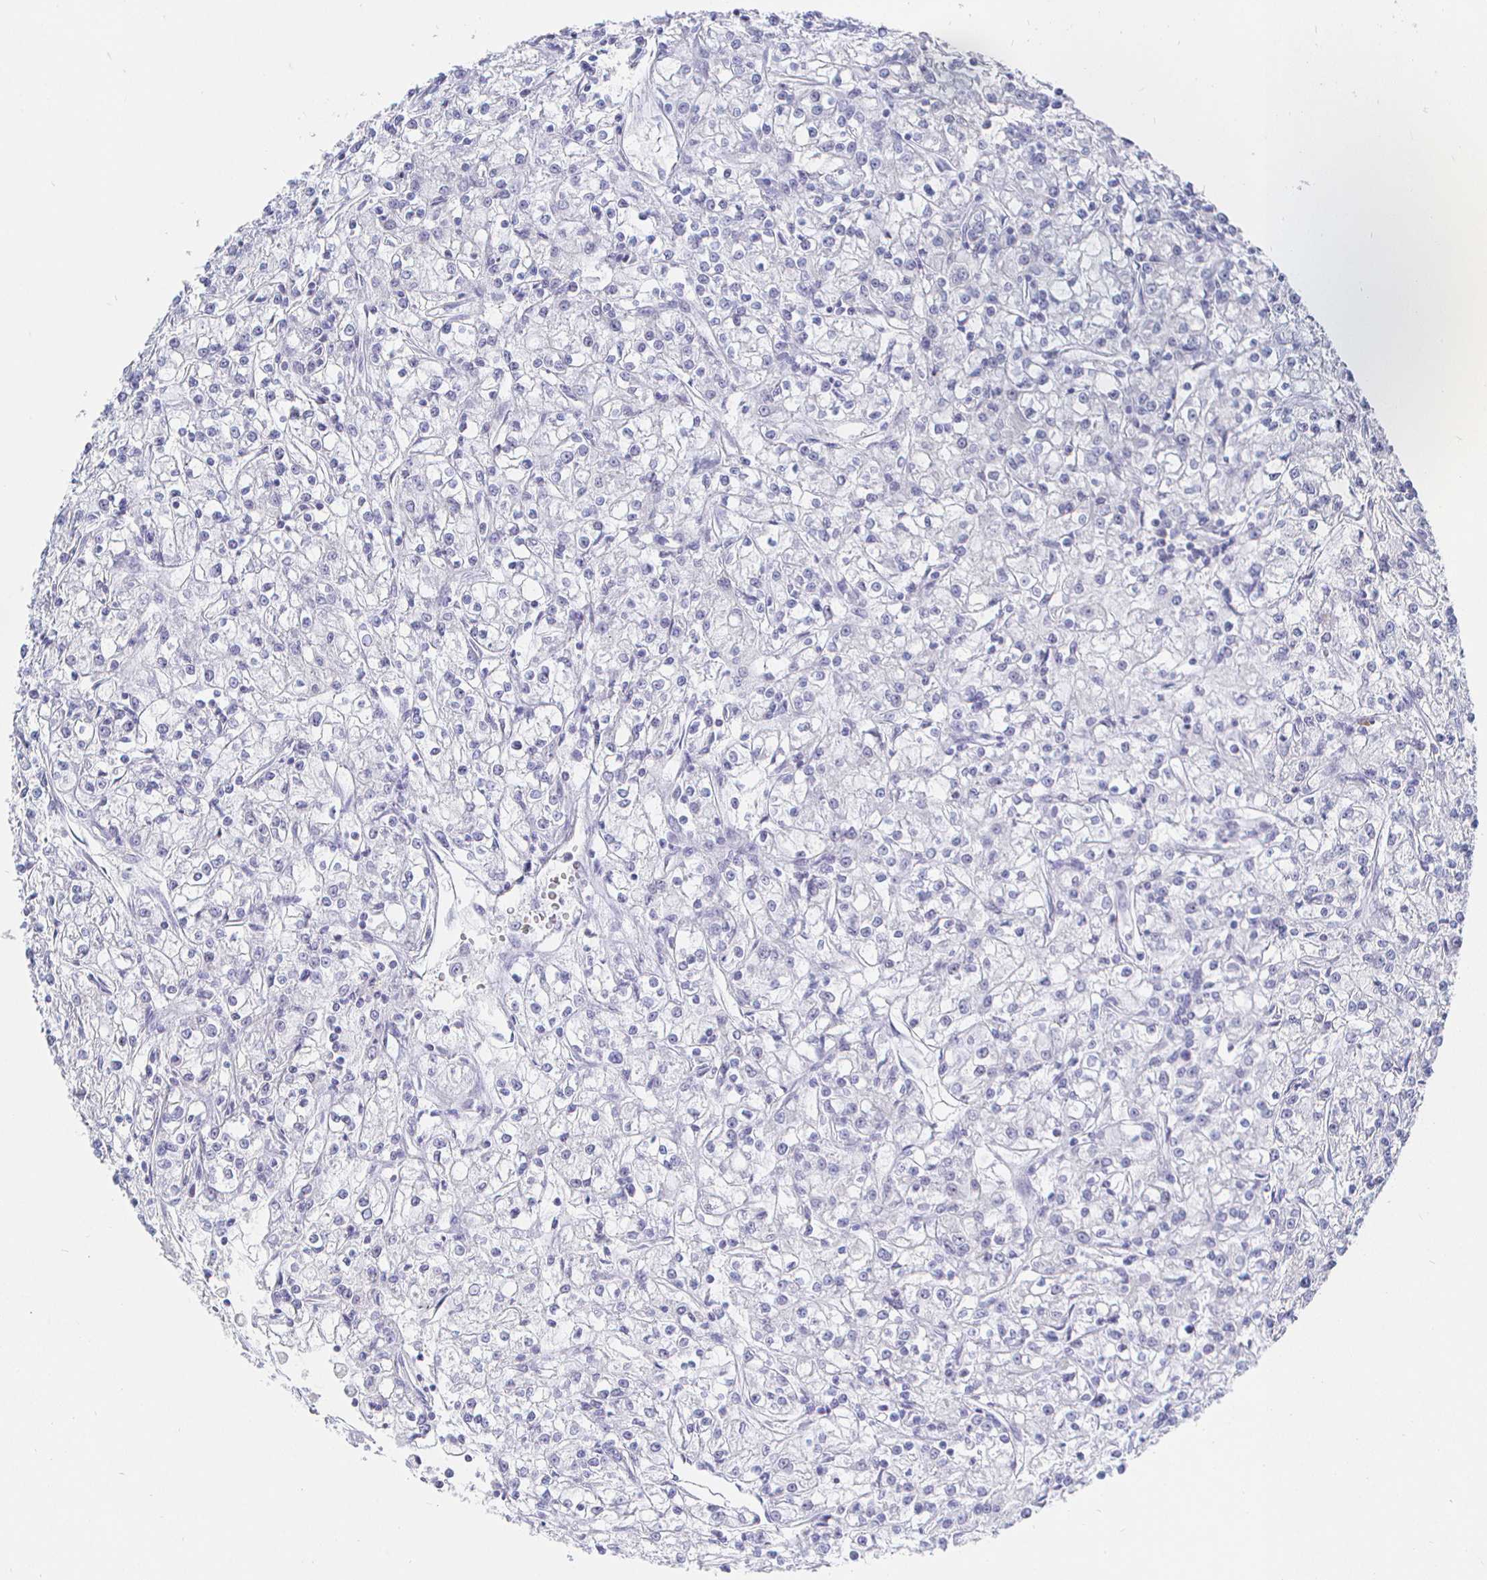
{"staining": {"intensity": "negative", "quantity": "none", "location": "none"}, "tissue": "renal cancer", "cell_type": "Tumor cells", "image_type": "cancer", "snomed": [{"axis": "morphology", "description": "Adenocarcinoma, NOS"}, {"axis": "topography", "description": "Kidney"}], "caption": "Micrograph shows no significant protein expression in tumor cells of adenocarcinoma (renal).", "gene": "LRRC23", "patient": {"sex": "female", "age": 59}}